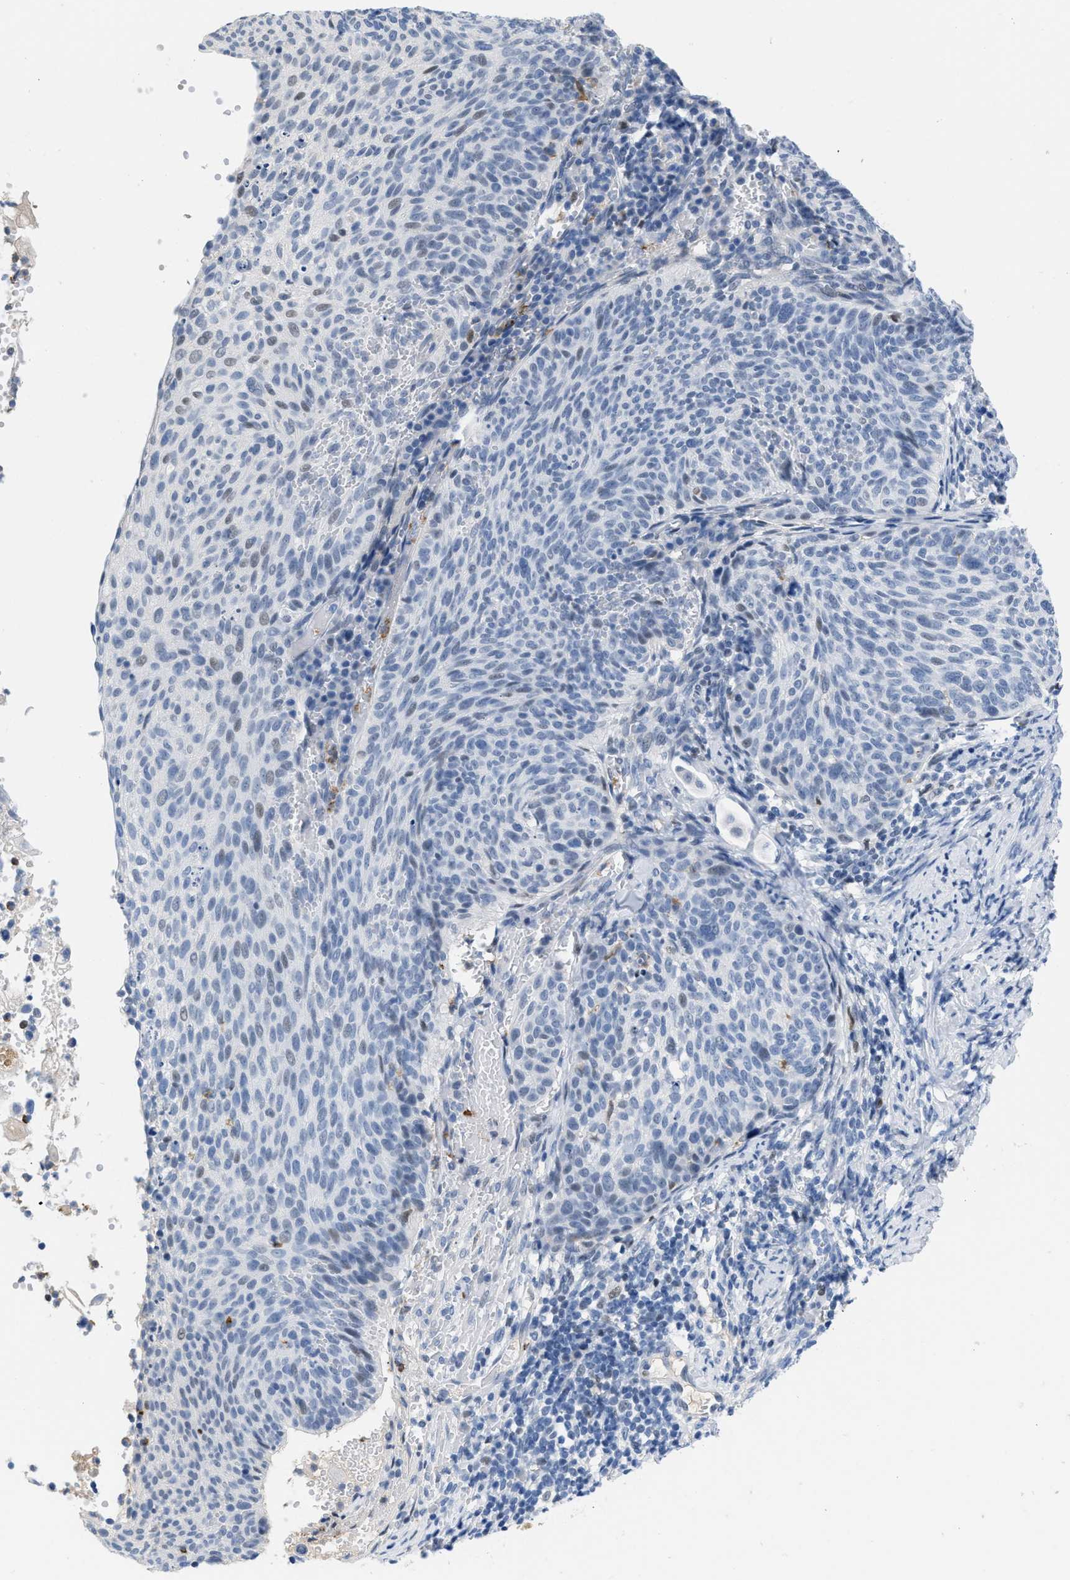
{"staining": {"intensity": "negative", "quantity": "none", "location": "none"}, "tissue": "cervical cancer", "cell_type": "Tumor cells", "image_type": "cancer", "snomed": [{"axis": "morphology", "description": "Squamous cell carcinoma, NOS"}, {"axis": "topography", "description": "Cervix"}], "caption": "The immunohistochemistry histopathology image has no significant staining in tumor cells of squamous cell carcinoma (cervical) tissue. Nuclei are stained in blue.", "gene": "BOLL", "patient": {"sex": "female", "age": 70}}